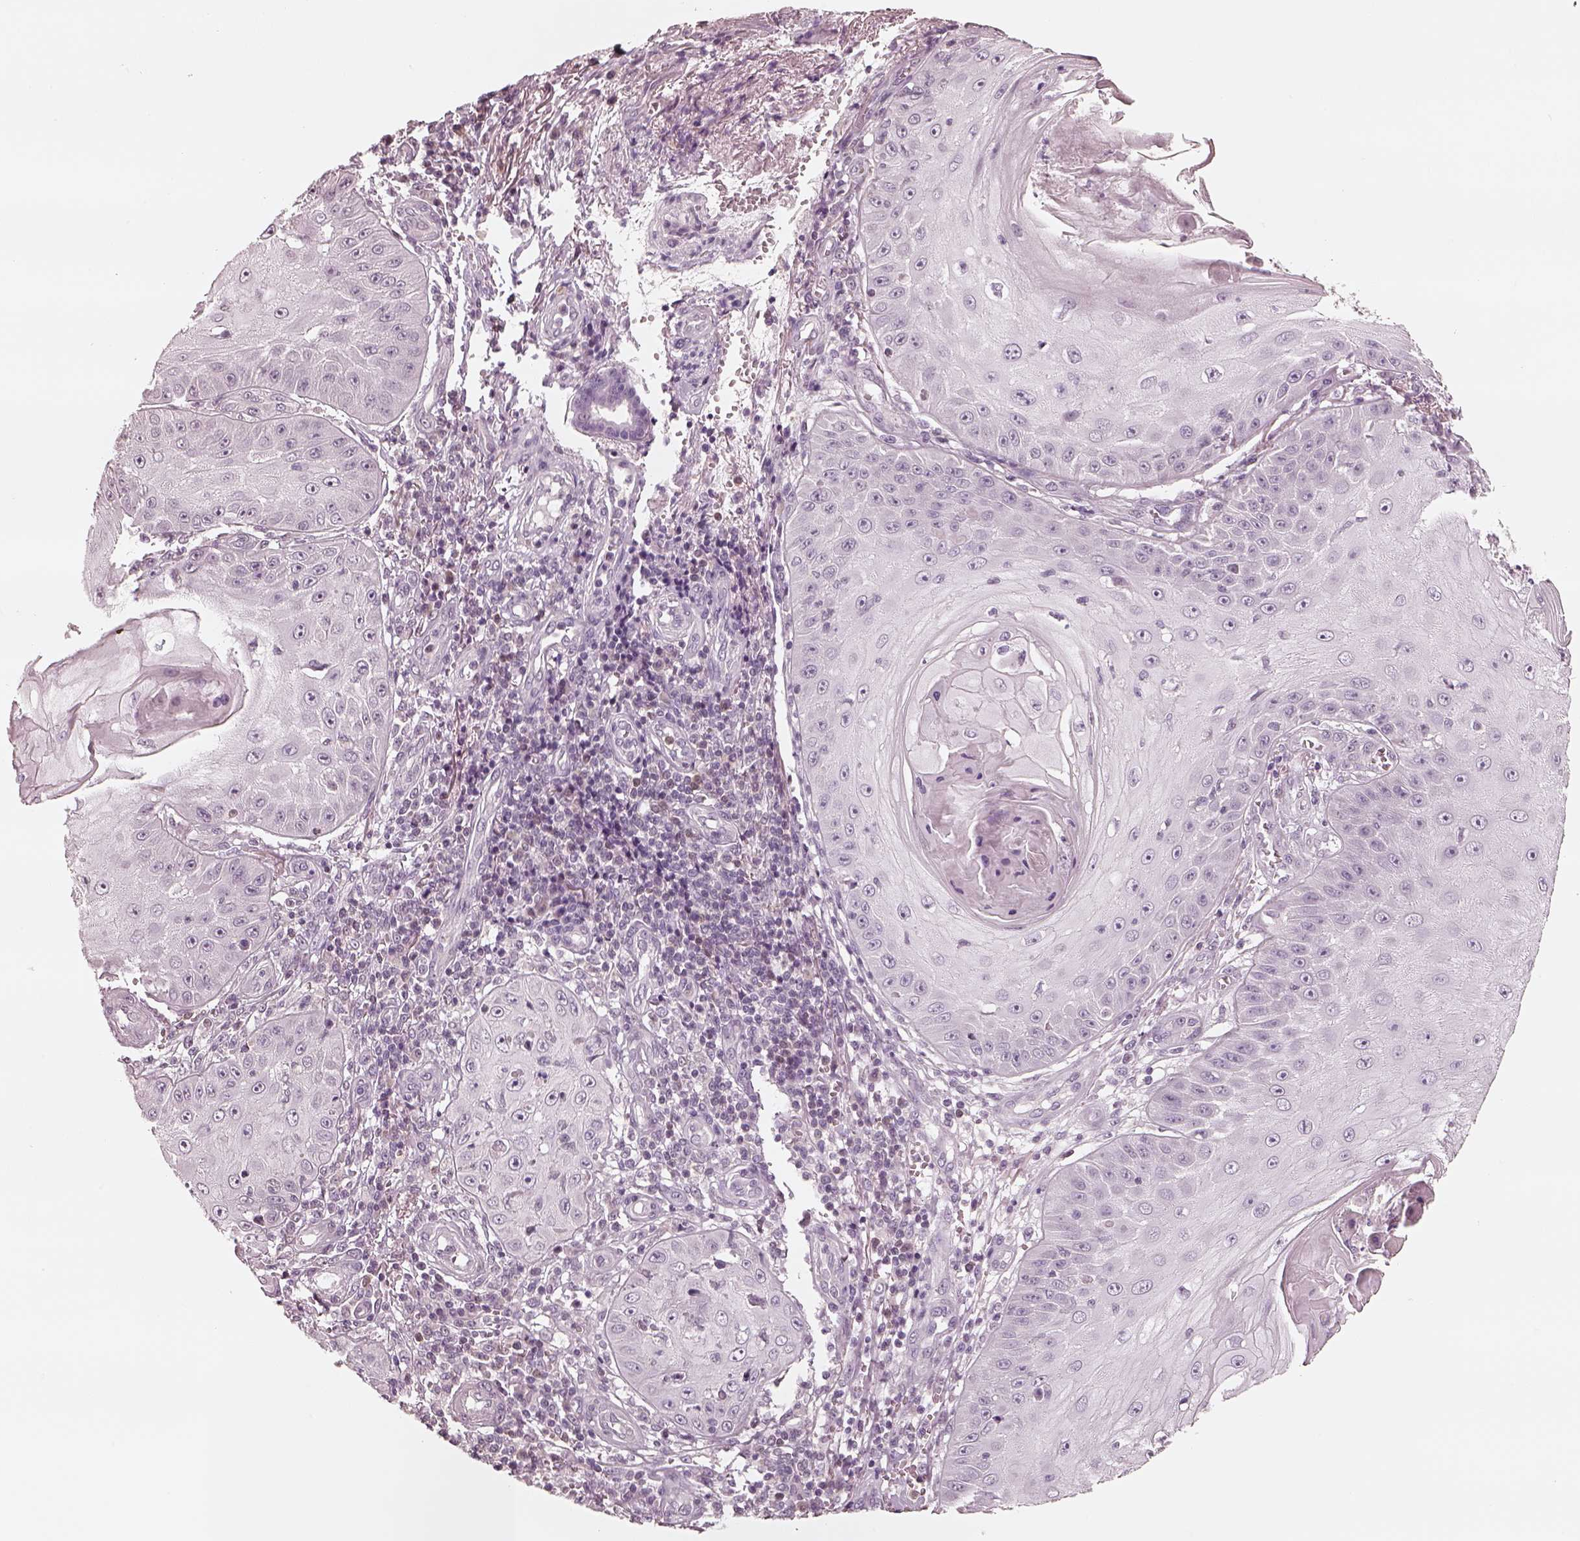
{"staining": {"intensity": "negative", "quantity": "none", "location": "none"}, "tissue": "skin cancer", "cell_type": "Tumor cells", "image_type": "cancer", "snomed": [{"axis": "morphology", "description": "Squamous cell carcinoma, NOS"}, {"axis": "topography", "description": "Skin"}], "caption": "This is a micrograph of IHC staining of skin cancer, which shows no positivity in tumor cells.", "gene": "EGR4", "patient": {"sex": "male", "age": 70}}